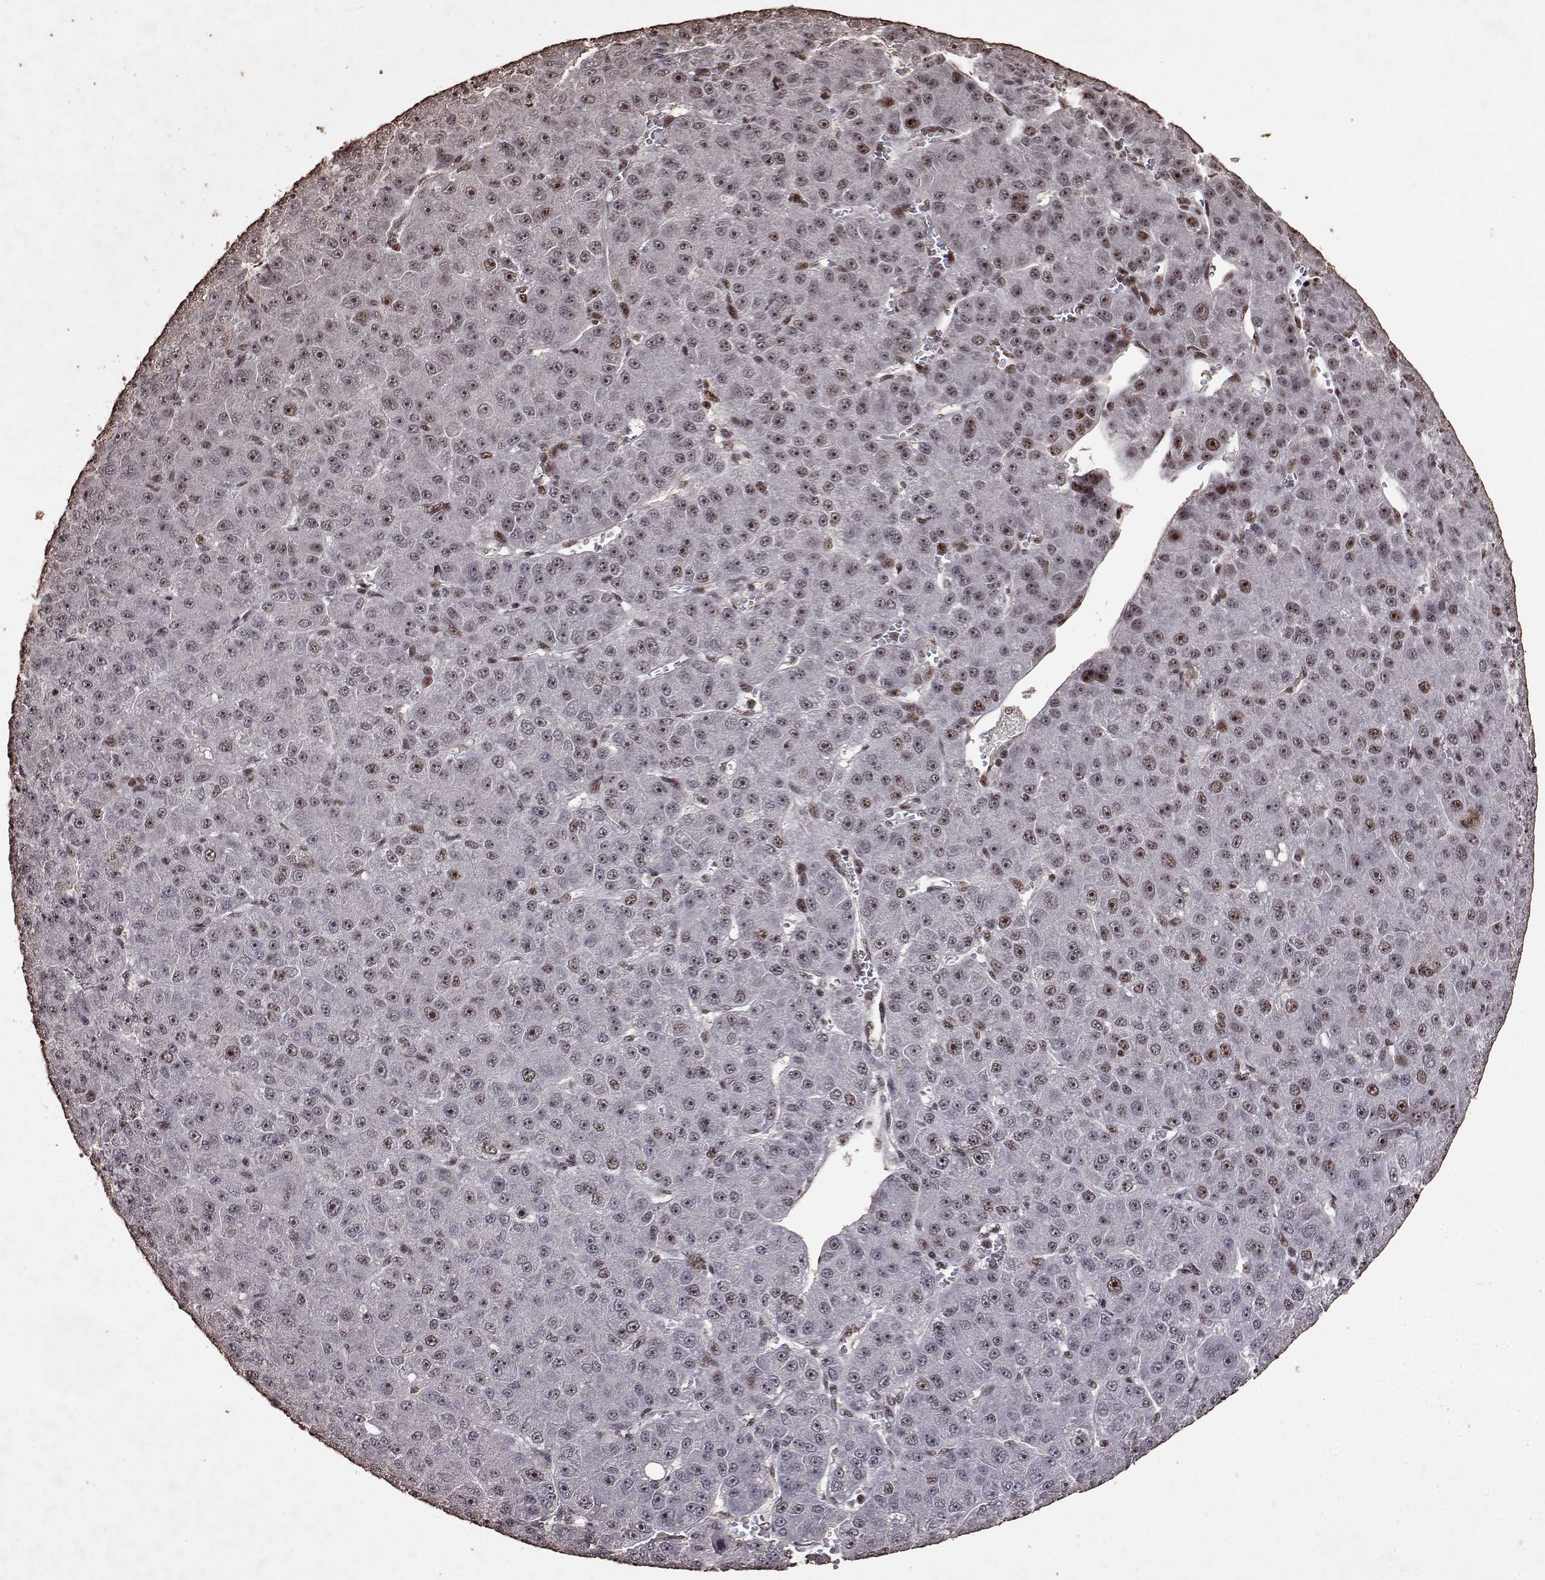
{"staining": {"intensity": "weak", "quantity": "25%-75%", "location": "nuclear"}, "tissue": "liver cancer", "cell_type": "Tumor cells", "image_type": "cancer", "snomed": [{"axis": "morphology", "description": "Carcinoma, Hepatocellular, NOS"}, {"axis": "topography", "description": "Liver"}], "caption": "Immunohistochemical staining of human liver cancer (hepatocellular carcinoma) displays weak nuclear protein expression in approximately 25%-75% of tumor cells. The staining was performed using DAB (3,3'-diaminobenzidine), with brown indicating positive protein expression. Nuclei are stained blue with hematoxylin.", "gene": "TOE1", "patient": {"sex": "male", "age": 67}}